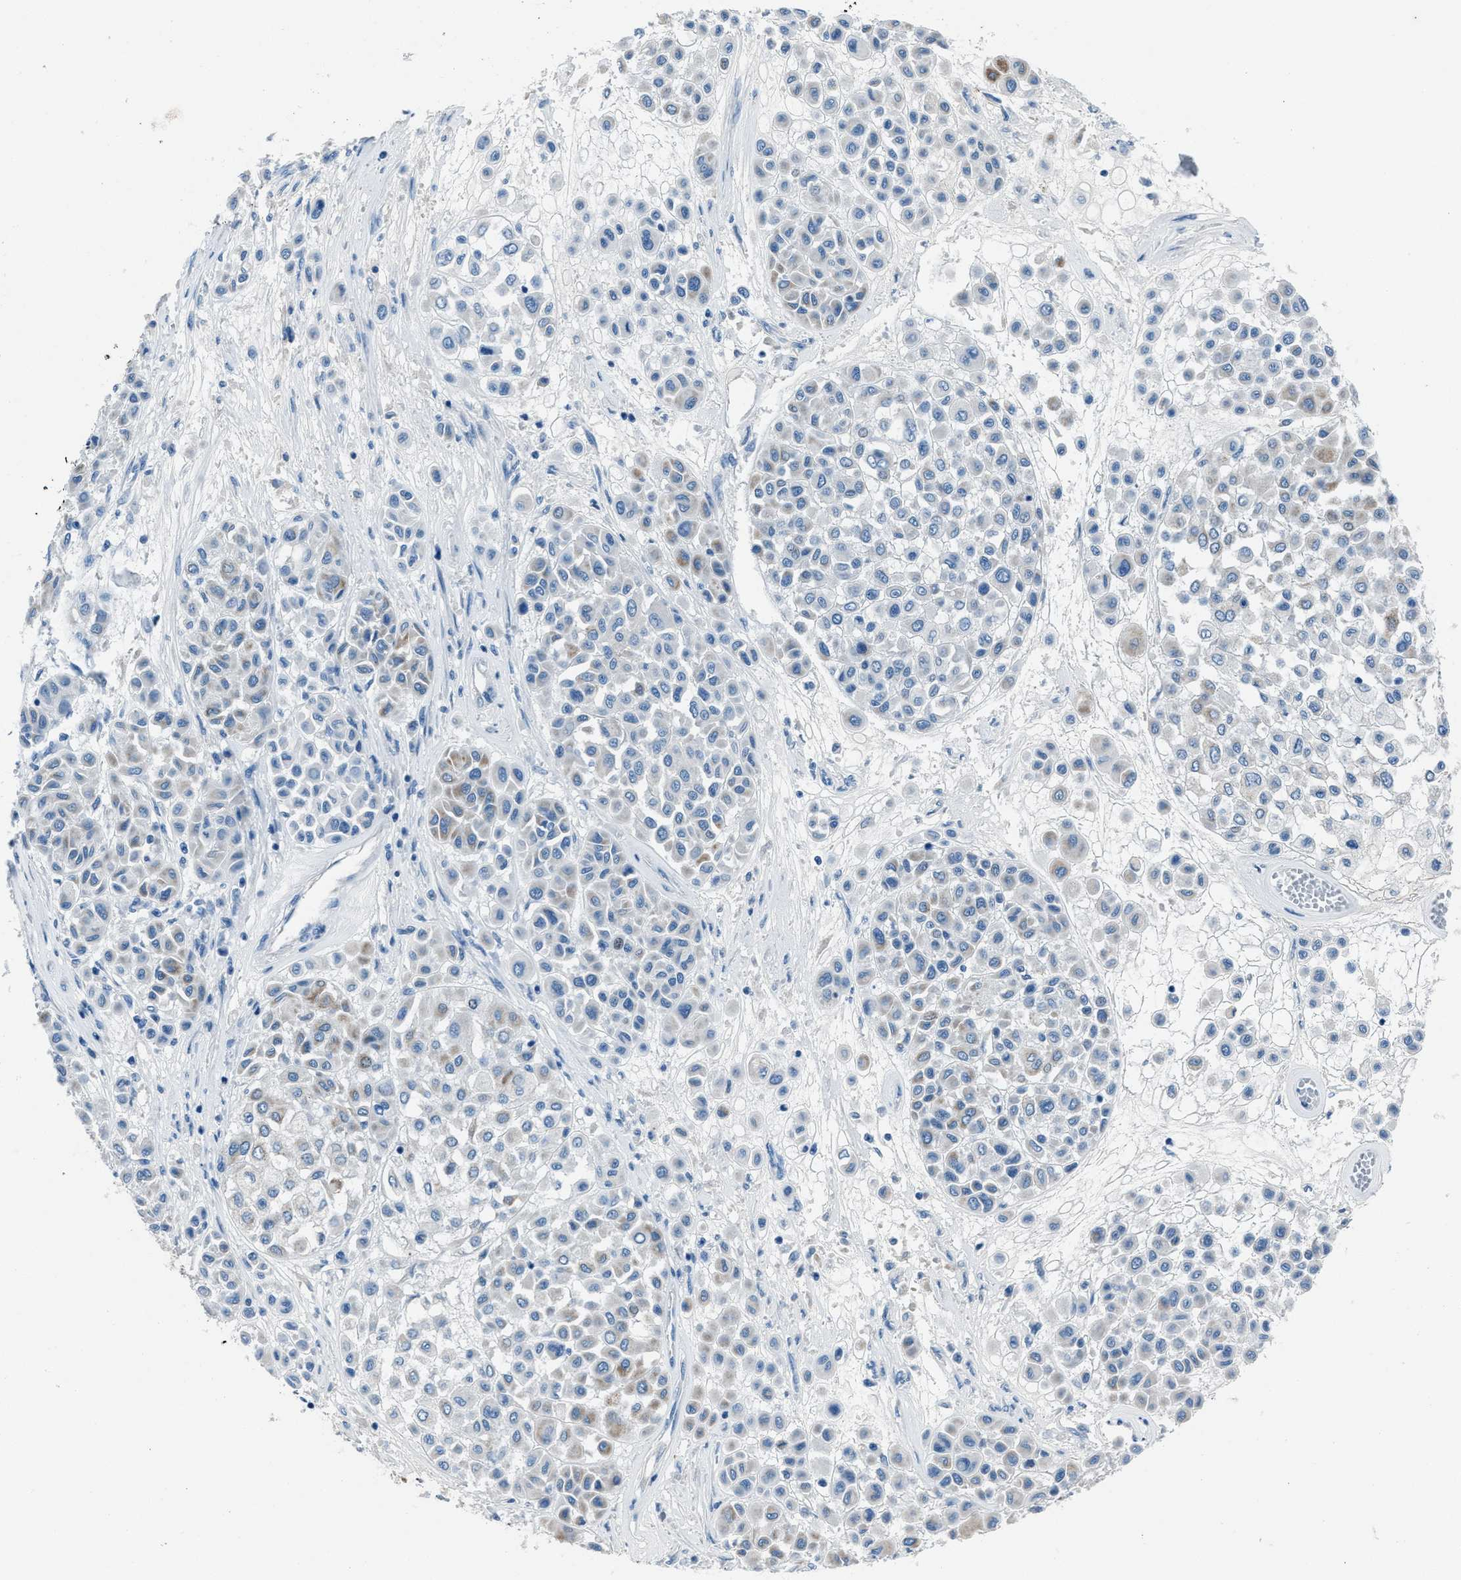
{"staining": {"intensity": "weak", "quantity": "<25%", "location": "cytoplasmic/membranous"}, "tissue": "melanoma", "cell_type": "Tumor cells", "image_type": "cancer", "snomed": [{"axis": "morphology", "description": "Malignant melanoma, Metastatic site"}, {"axis": "topography", "description": "Soft tissue"}], "caption": "Immunohistochemical staining of human malignant melanoma (metastatic site) demonstrates no significant staining in tumor cells.", "gene": "AMACR", "patient": {"sex": "male", "age": 41}}